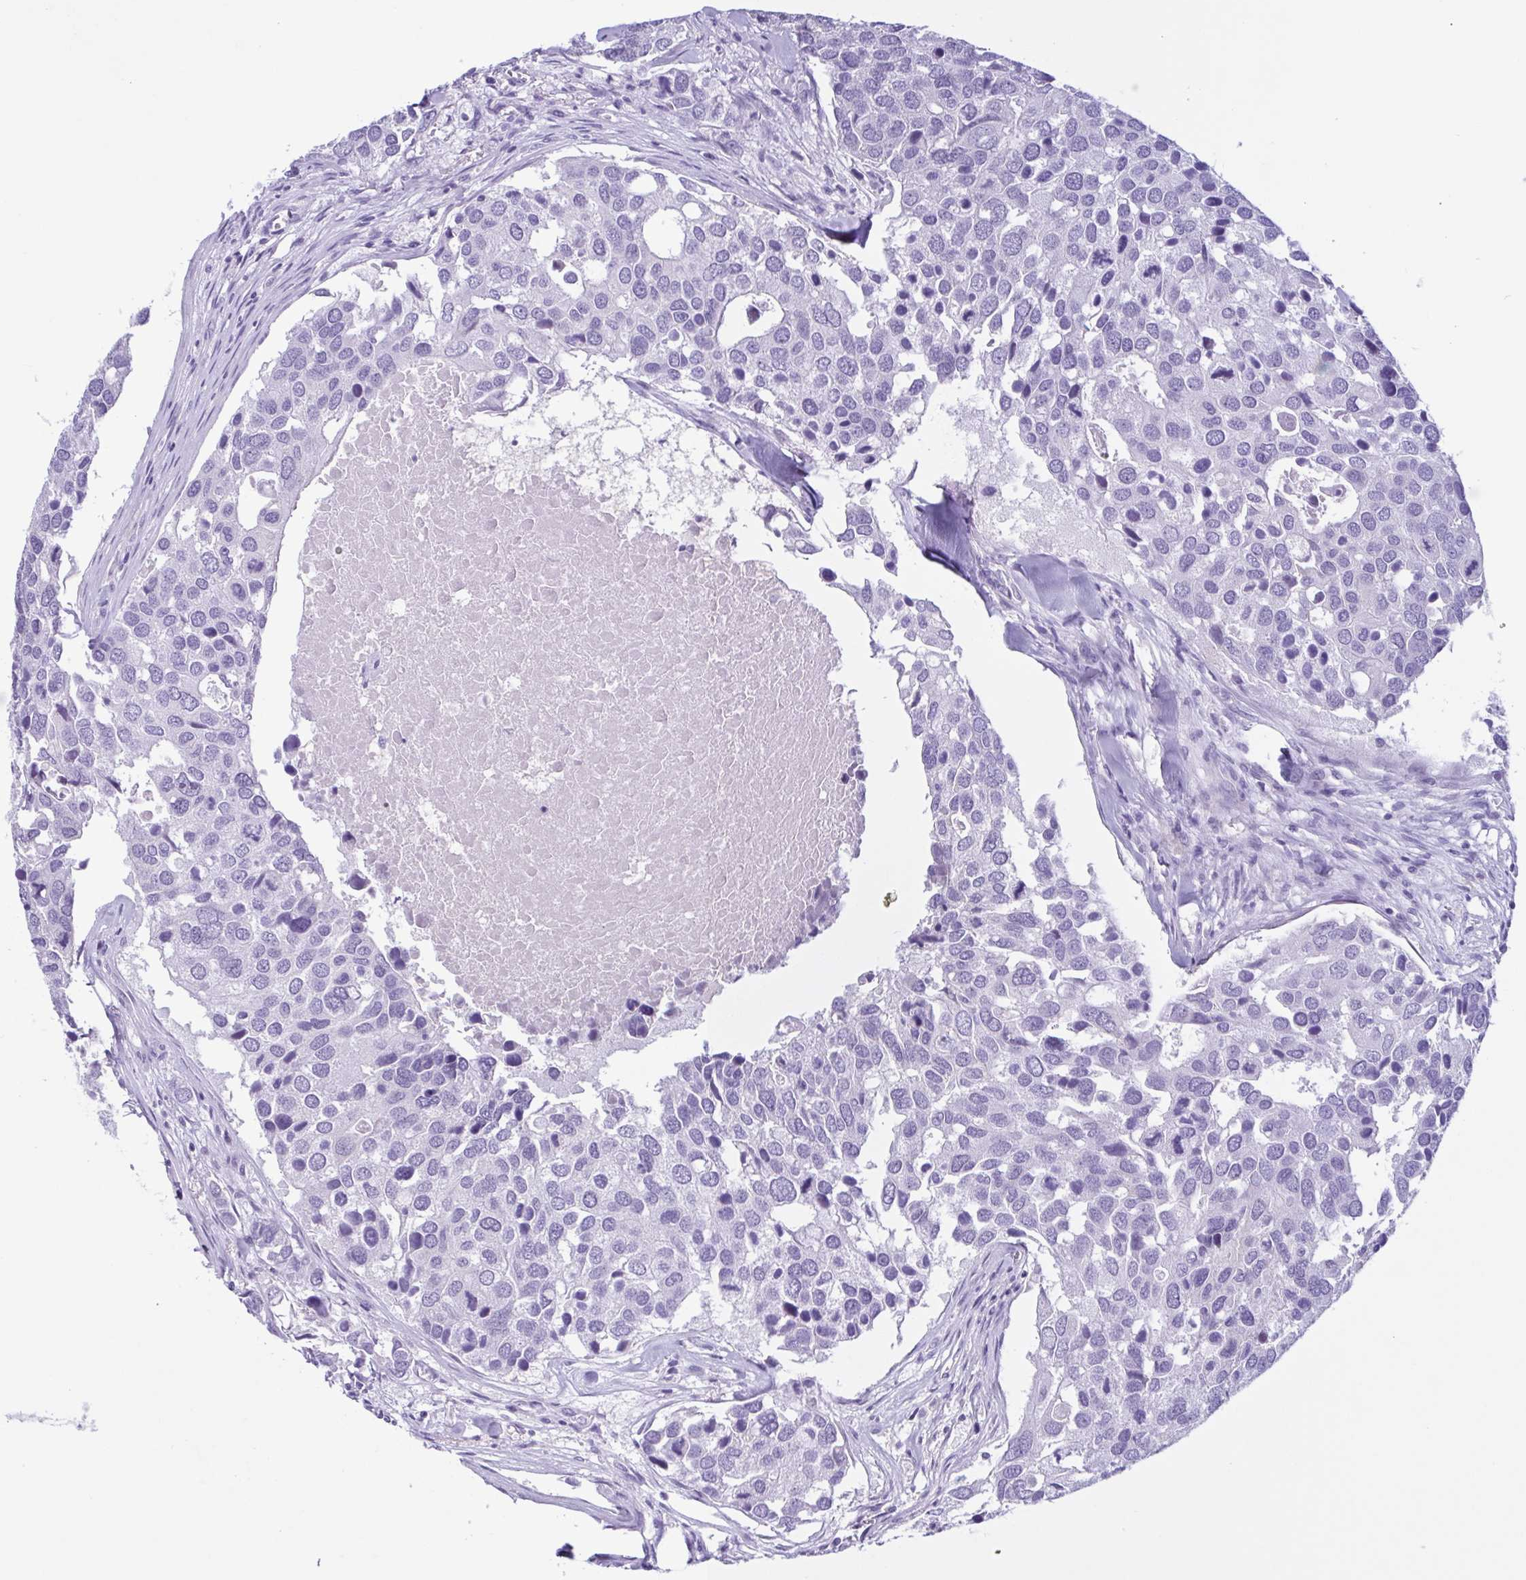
{"staining": {"intensity": "negative", "quantity": "none", "location": "none"}, "tissue": "breast cancer", "cell_type": "Tumor cells", "image_type": "cancer", "snomed": [{"axis": "morphology", "description": "Duct carcinoma"}, {"axis": "topography", "description": "Breast"}], "caption": "Immunohistochemical staining of human breast cancer (intraductal carcinoma) demonstrates no significant expression in tumor cells.", "gene": "INAFM1", "patient": {"sex": "female", "age": 83}}